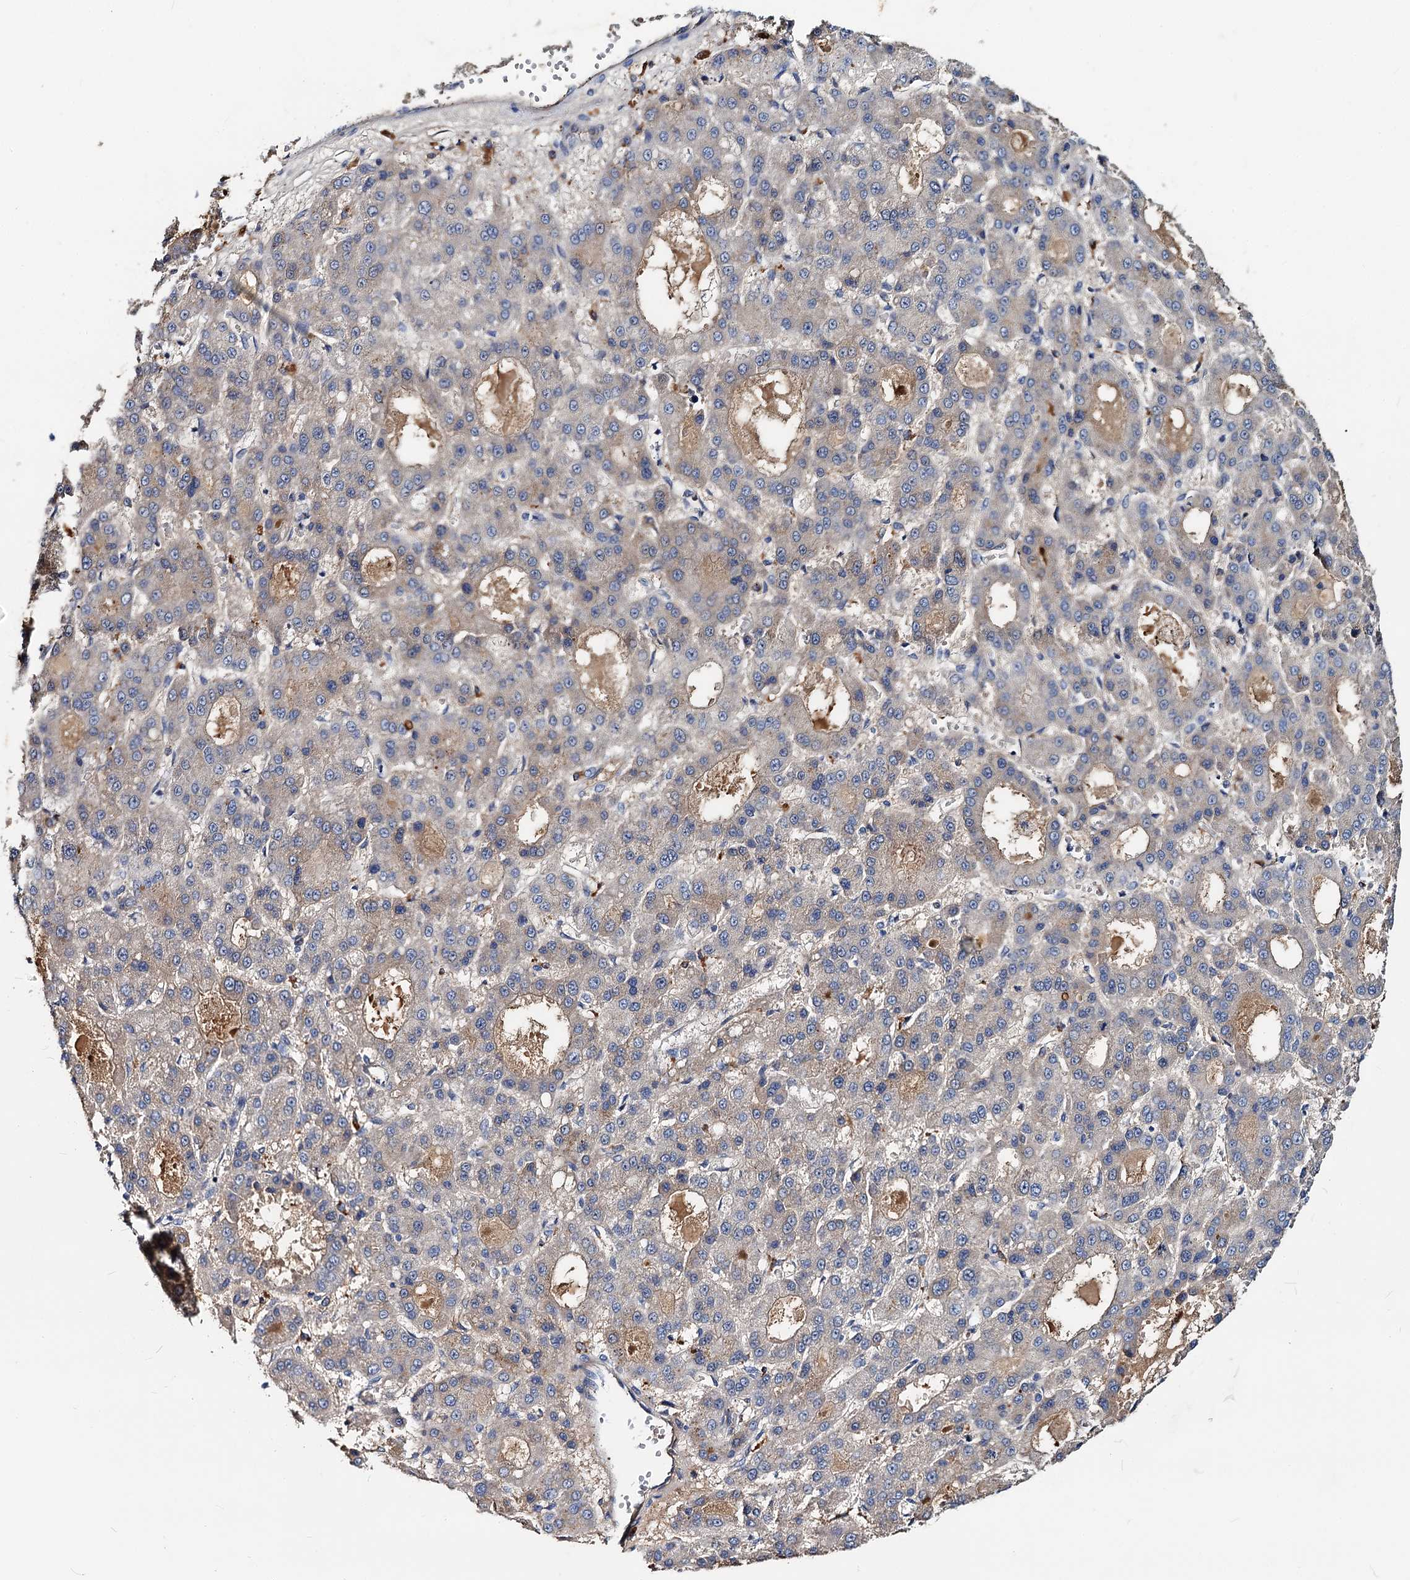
{"staining": {"intensity": "weak", "quantity": "<25%", "location": "cytoplasmic/membranous"}, "tissue": "liver cancer", "cell_type": "Tumor cells", "image_type": "cancer", "snomed": [{"axis": "morphology", "description": "Carcinoma, Hepatocellular, NOS"}, {"axis": "topography", "description": "Liver"}], "caption": "Image shows no significant protein positivity in tumor cells of liver cancer. The staining was performed using DAB (3,3'-diaminobenzidine) to visualize the protein expression in brown, while the nuclei were stained in blue with hematoxylin (Magnification: 20x).", "gene": "ACY3", "patient": {"sex": "male", "age": 70}}